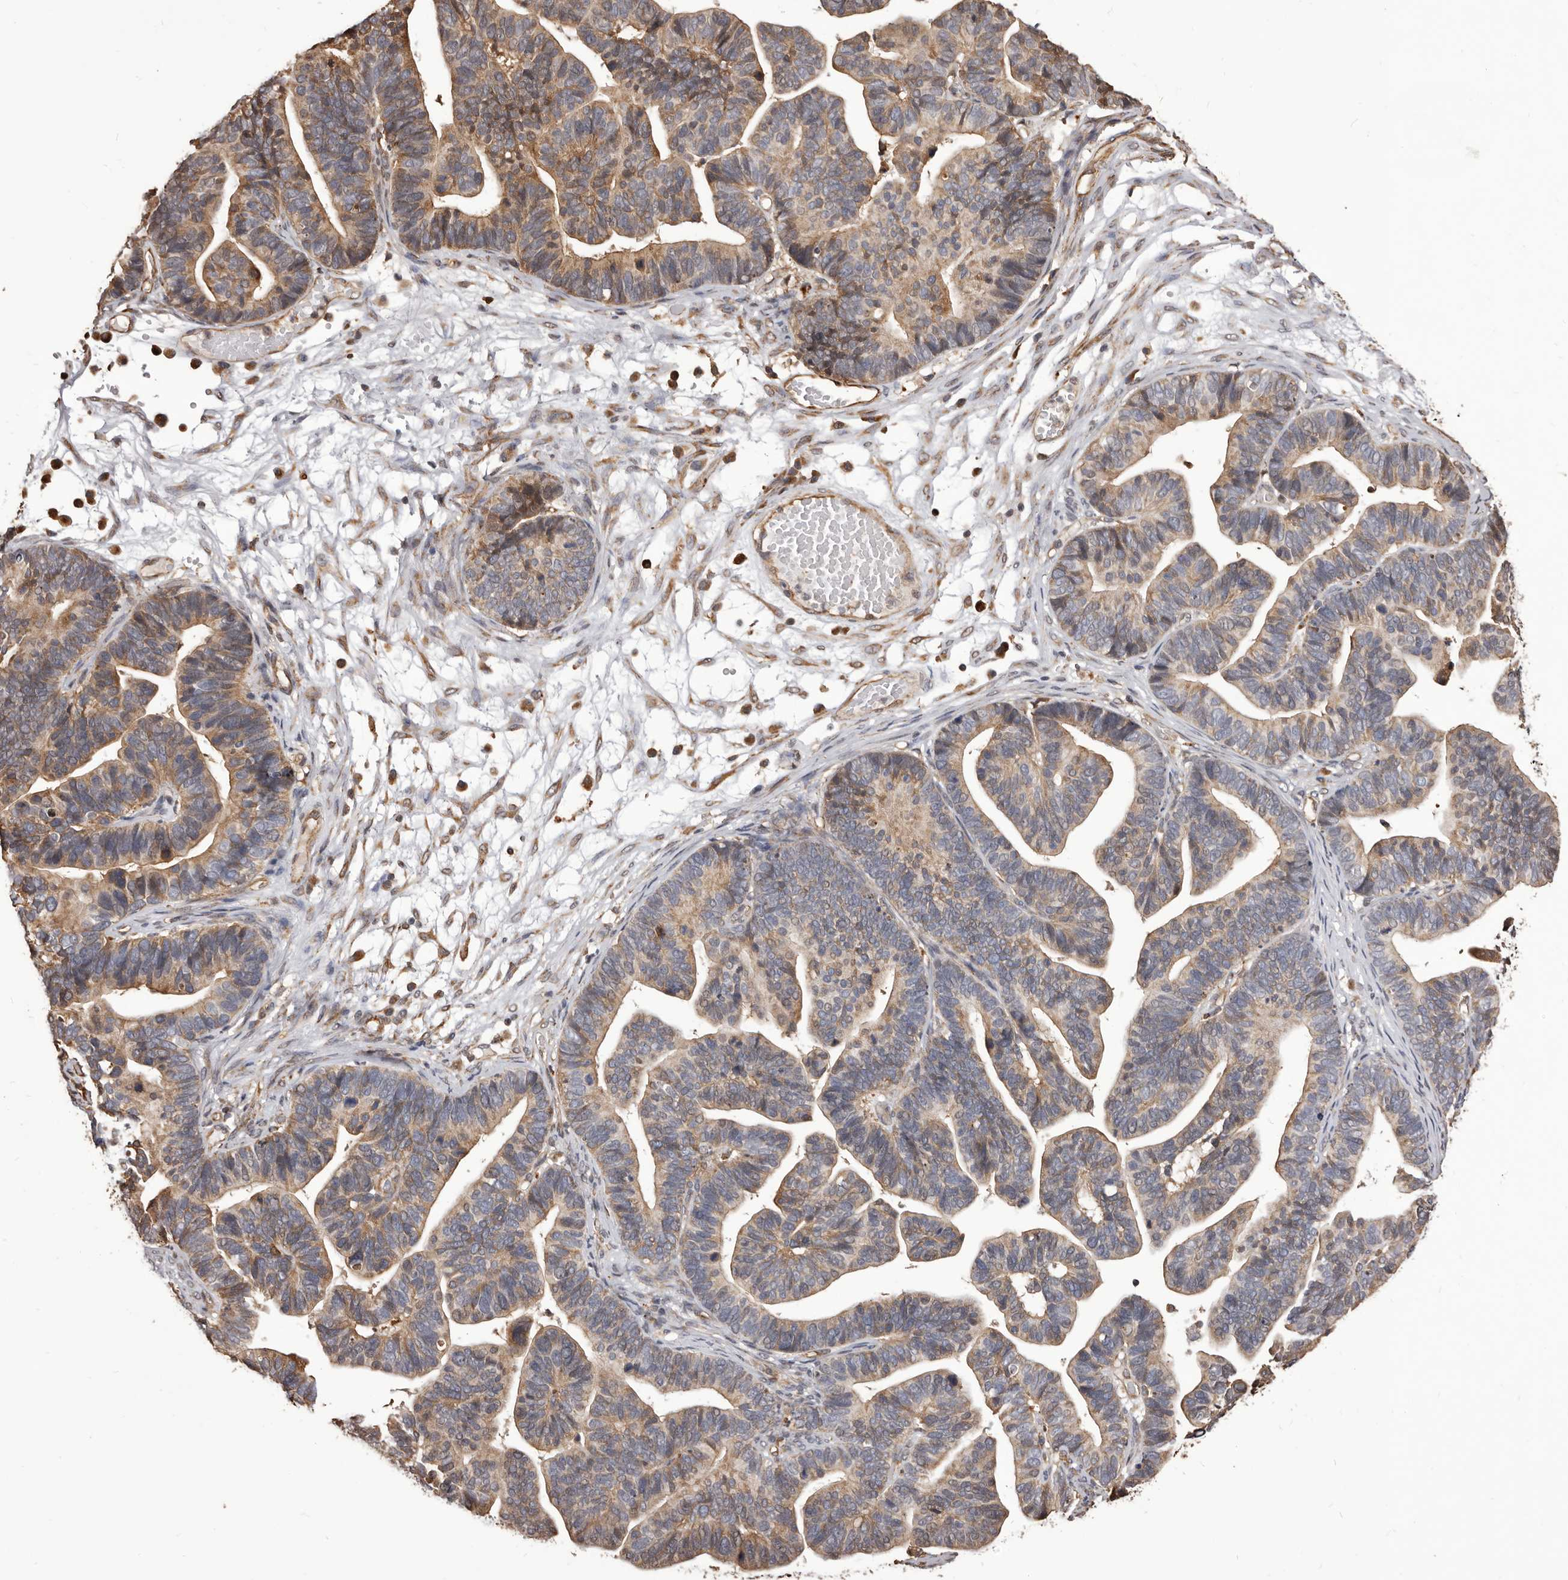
{"staining": {"intensity": "moderate", "quantity": "25%-75%", "location": "cytoplasmic/membranous"}, "tissue": "ovarian cancer", "cell_type": "Tumor cells", "image_type": "cancer", "snomed": [{"axis": "morphology", "description": "Cystadenocarcinoma, serous, NOS"}, {"axis": "topography", "description": "Ovary"}], "caption": "Protein analysis of ovarian serous cystadenocarcinoma tissue reveals moderate cytoplasmic/membranous expression in approximately 25%-75% of tumor cells. The protein is stained brown, and the nuclei are stained in blue (DAB IHC with brightfield microscopy, high magnification).", "gene": "ALPK1", "patient": {"sex": "female", "age": 56}}